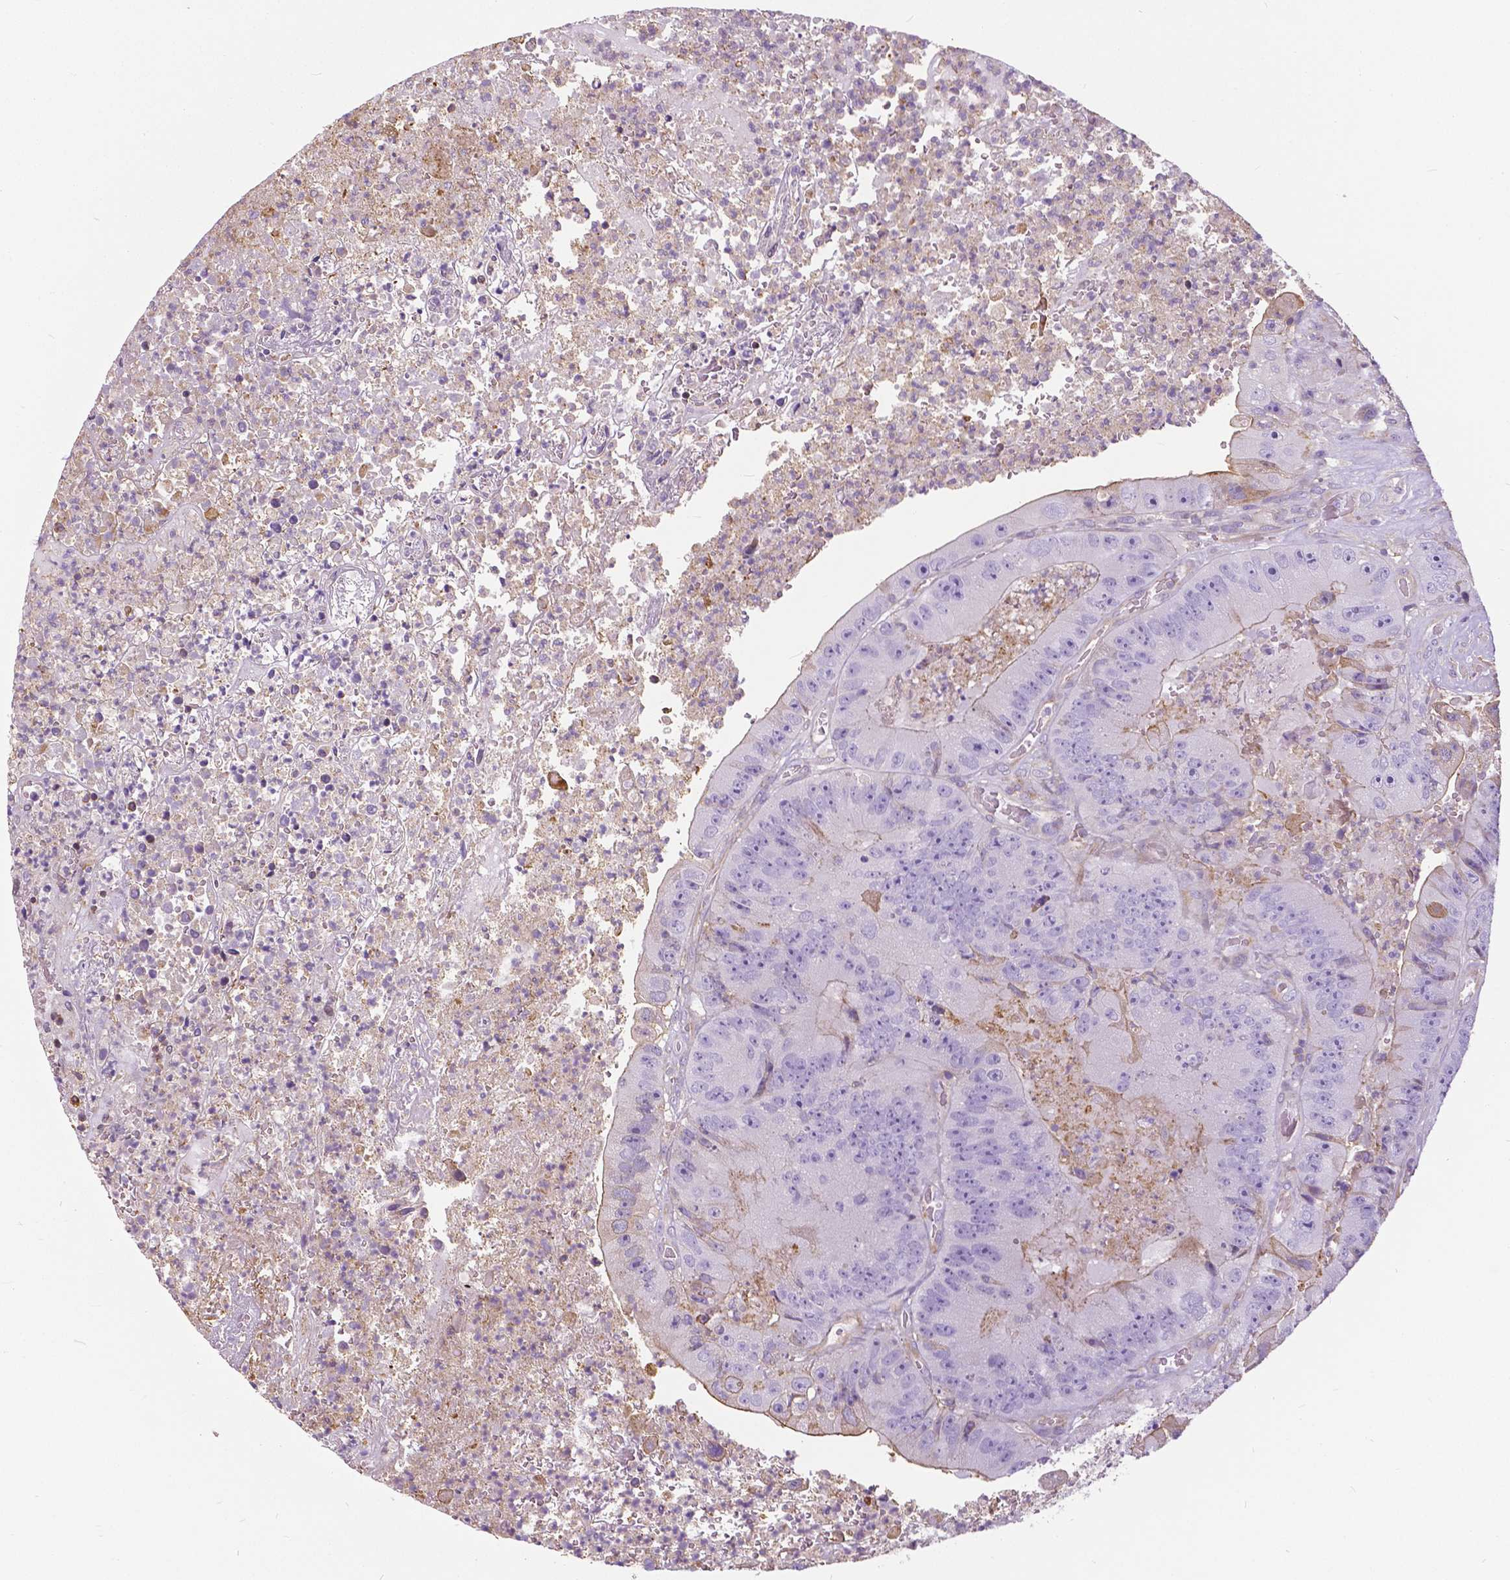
{"staining": {"intensity": "negative", "quantity": "none", "location": "none"}, "tissue": "colorectal cancer", "cell_type": "Tumor cells", "image_type": "cancer", "snomed": [{"axis": "morphology", "description": "Adenocarcinoma, NOS"}, {"axis": "topography", "description": "Colon"}], "caption": "DAB (3,3'-diaminobenzidine) immunohistochemical staining of adenocarcinoma (colorectal) shows no significant staining in tumor cells. Brightfield microscopy of IHC stained with DAB (brown) and hematoxylin (blue), captured at high magnification.", "gene": "ANXA13", "patient": {"sex": "female", "age": 86}}